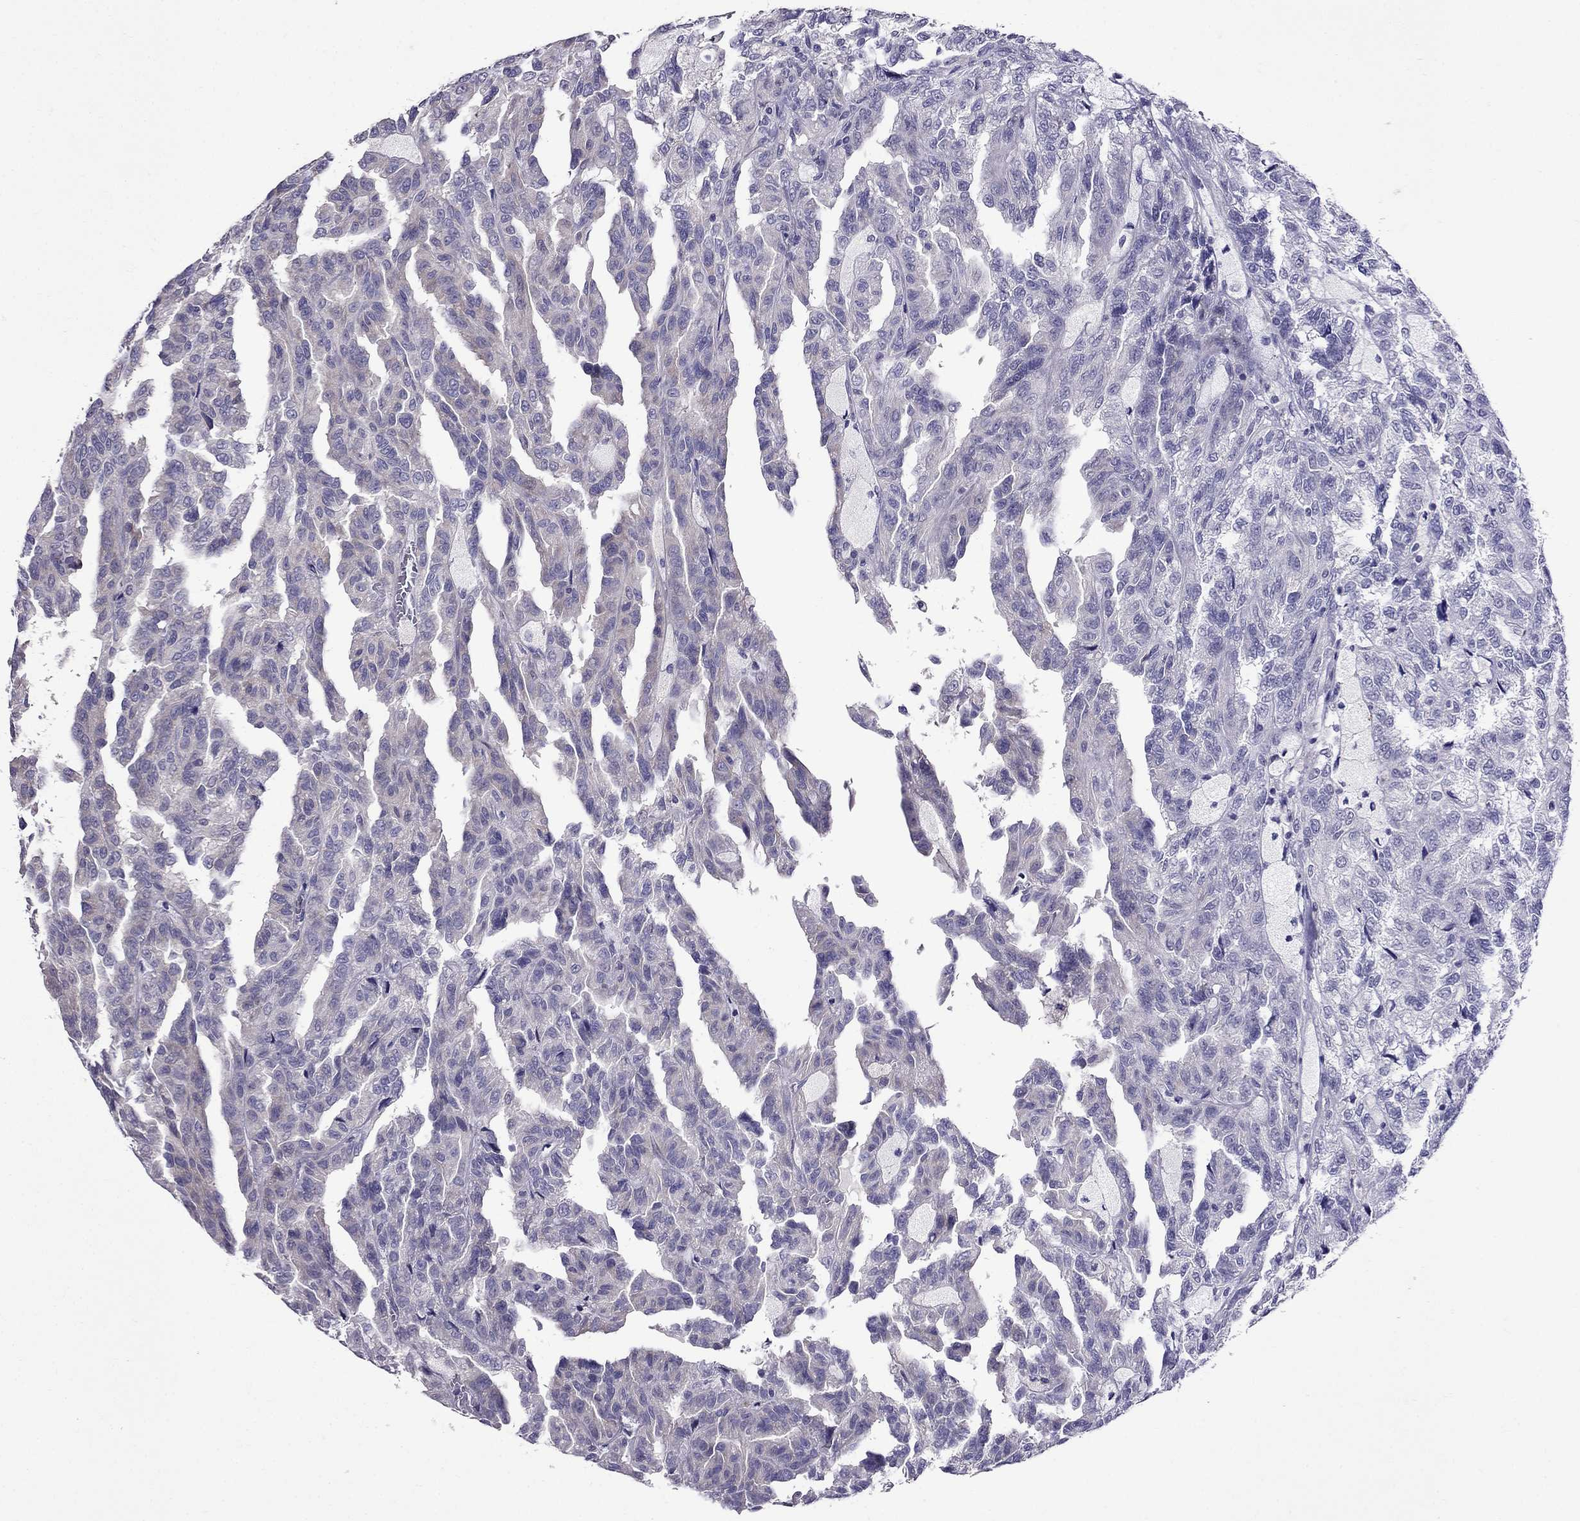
{"staining": {"intensity": "weak", "quantity": "<25%", "location": "cytoplasmic/membranous"}, "tissue": "renal cancer", "cell_type": "Tumor cells", "image_type": "cancer", "snomed": [{"axis": "morphology", "description": "Adenocarcinoma, NOS"}, {"axis": "topography", "description": "Kidney"}], "caption": "Immunohistochemistry of renal cancer displays no staining in tumor cells.", "gene": "OXCT2", "patient": {"sex": "male", "age": 79}}